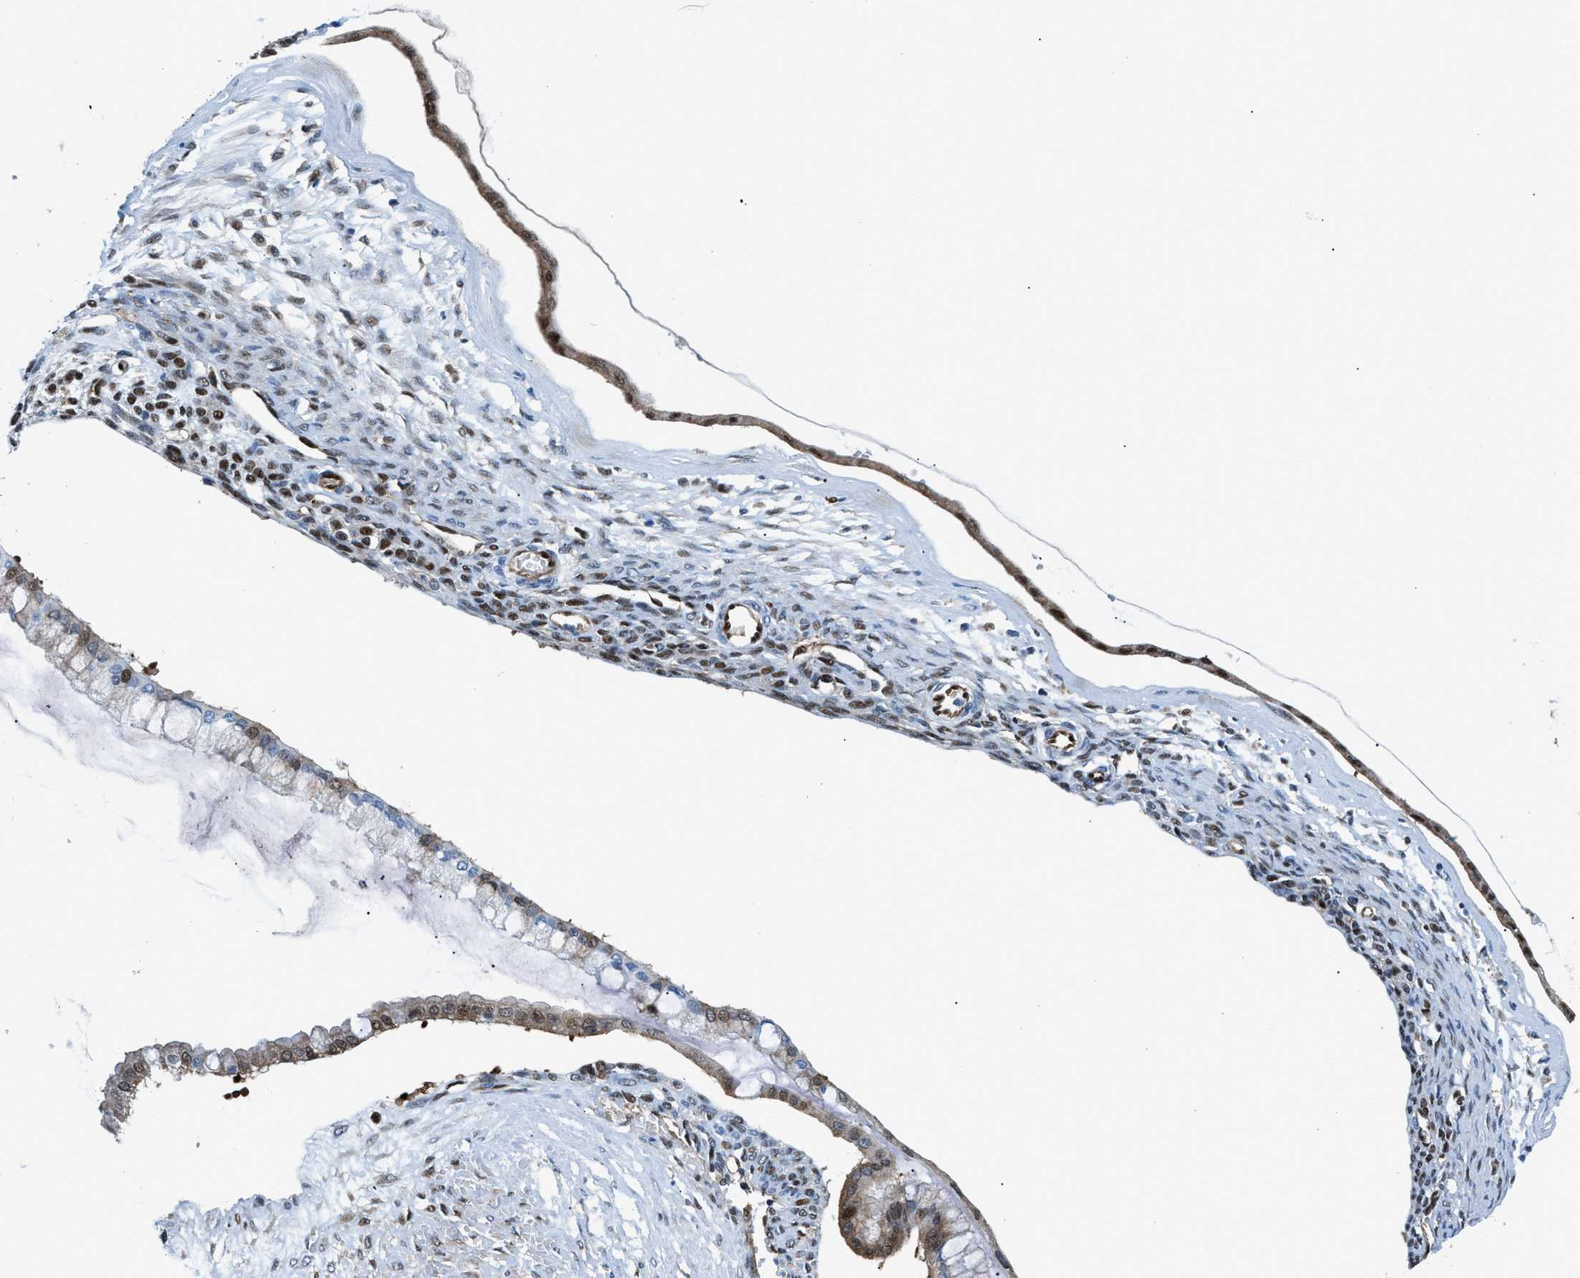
{"staining": {"intensity": "strong", "quantity": "25%-75%", "location": "cytoplasmic/membranous,nuclear"}, "tissue": "ovarian cancer", "cell_type": "Tumor cells", "image_type": "cancer", "snomed": [{"axis": "morphology", "description": "Cystadenocarcinoma, mucinous, NOS"}, {"axis": "topography", "description": "Ovary"}], "caption": "Human ovarian cancer (mucinous cystadenocarcinoma) stained for a protein (brown) reveals strong cytoplasmic/membranous and nuclear positive expression in about 25%-75% of tumor cells.", "gene": "YWHAE", "patient": {"sex": "female", "age": 73}}